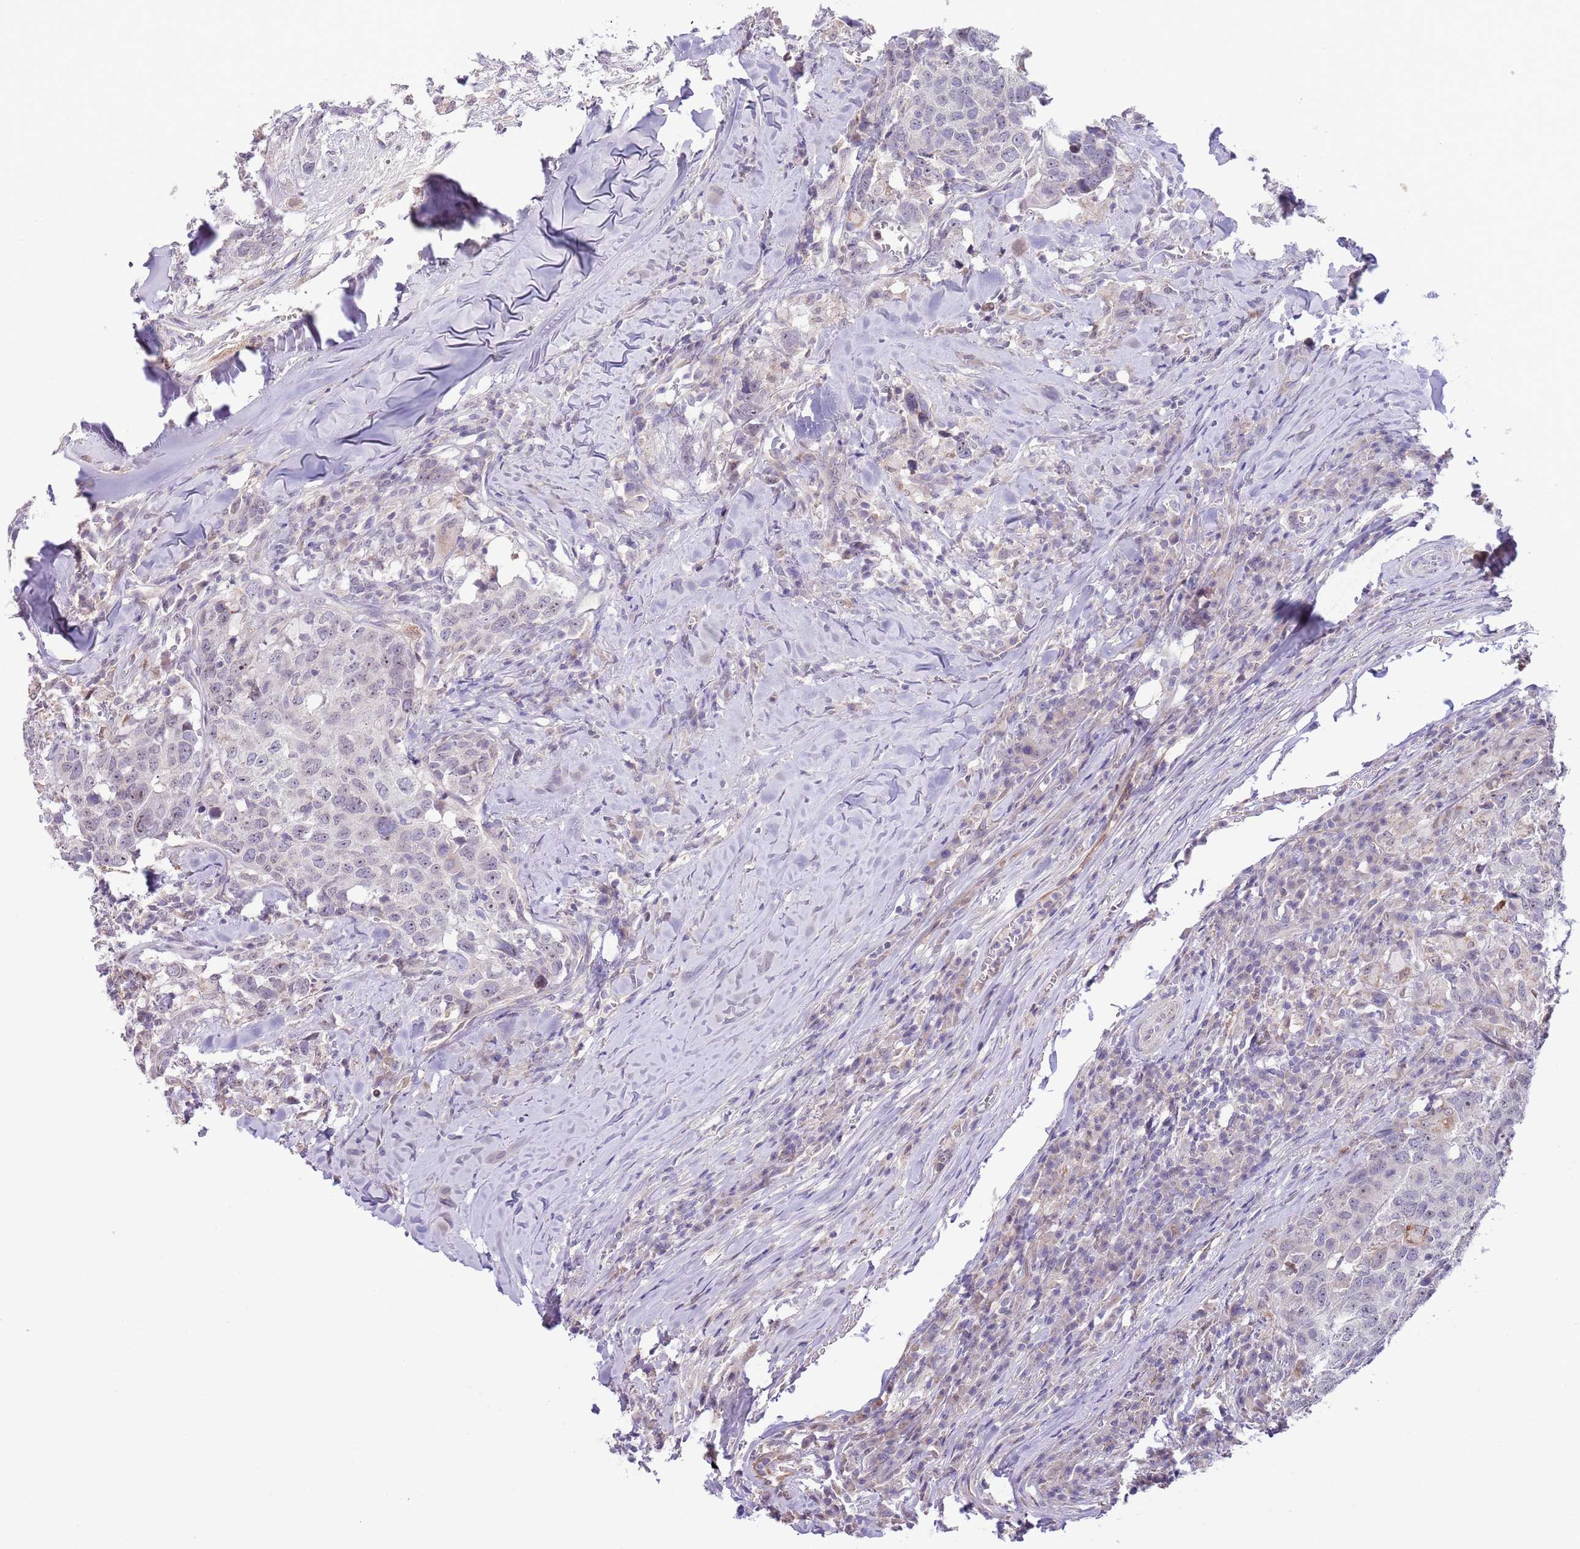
{"staining": {"intensity": "negative", "quantity": "none", "location": "none"}, "tissue": "head and neck cancer", "cell_type": "Tumor cells", "image_type": "cancer", "snomed": [{"axis": "morphology", "description": "Normal tissue, NOS"}, {"axis": "morphology", "description": "Squamous cell carcinoma, NOS"}, {"axis": "topography", "description": "Skeletal muscle"}, {"axis": "topography", "description": "Vascular tissue"}, {"axis": "topography", "description": "Peripheral nerve tissue"}, {"axis": "topography", "description": "Head-Neck"}], "caption": "This image is of squamous cell carcinoma (head and neck) stained with immunohistochemistry (IHC) to label a protein in brown with the nuclei are counter-stained blue. There is no expression in tumor cells.", "gene": "AP1S2", "patient": {"sex": "male", "age": 66}}